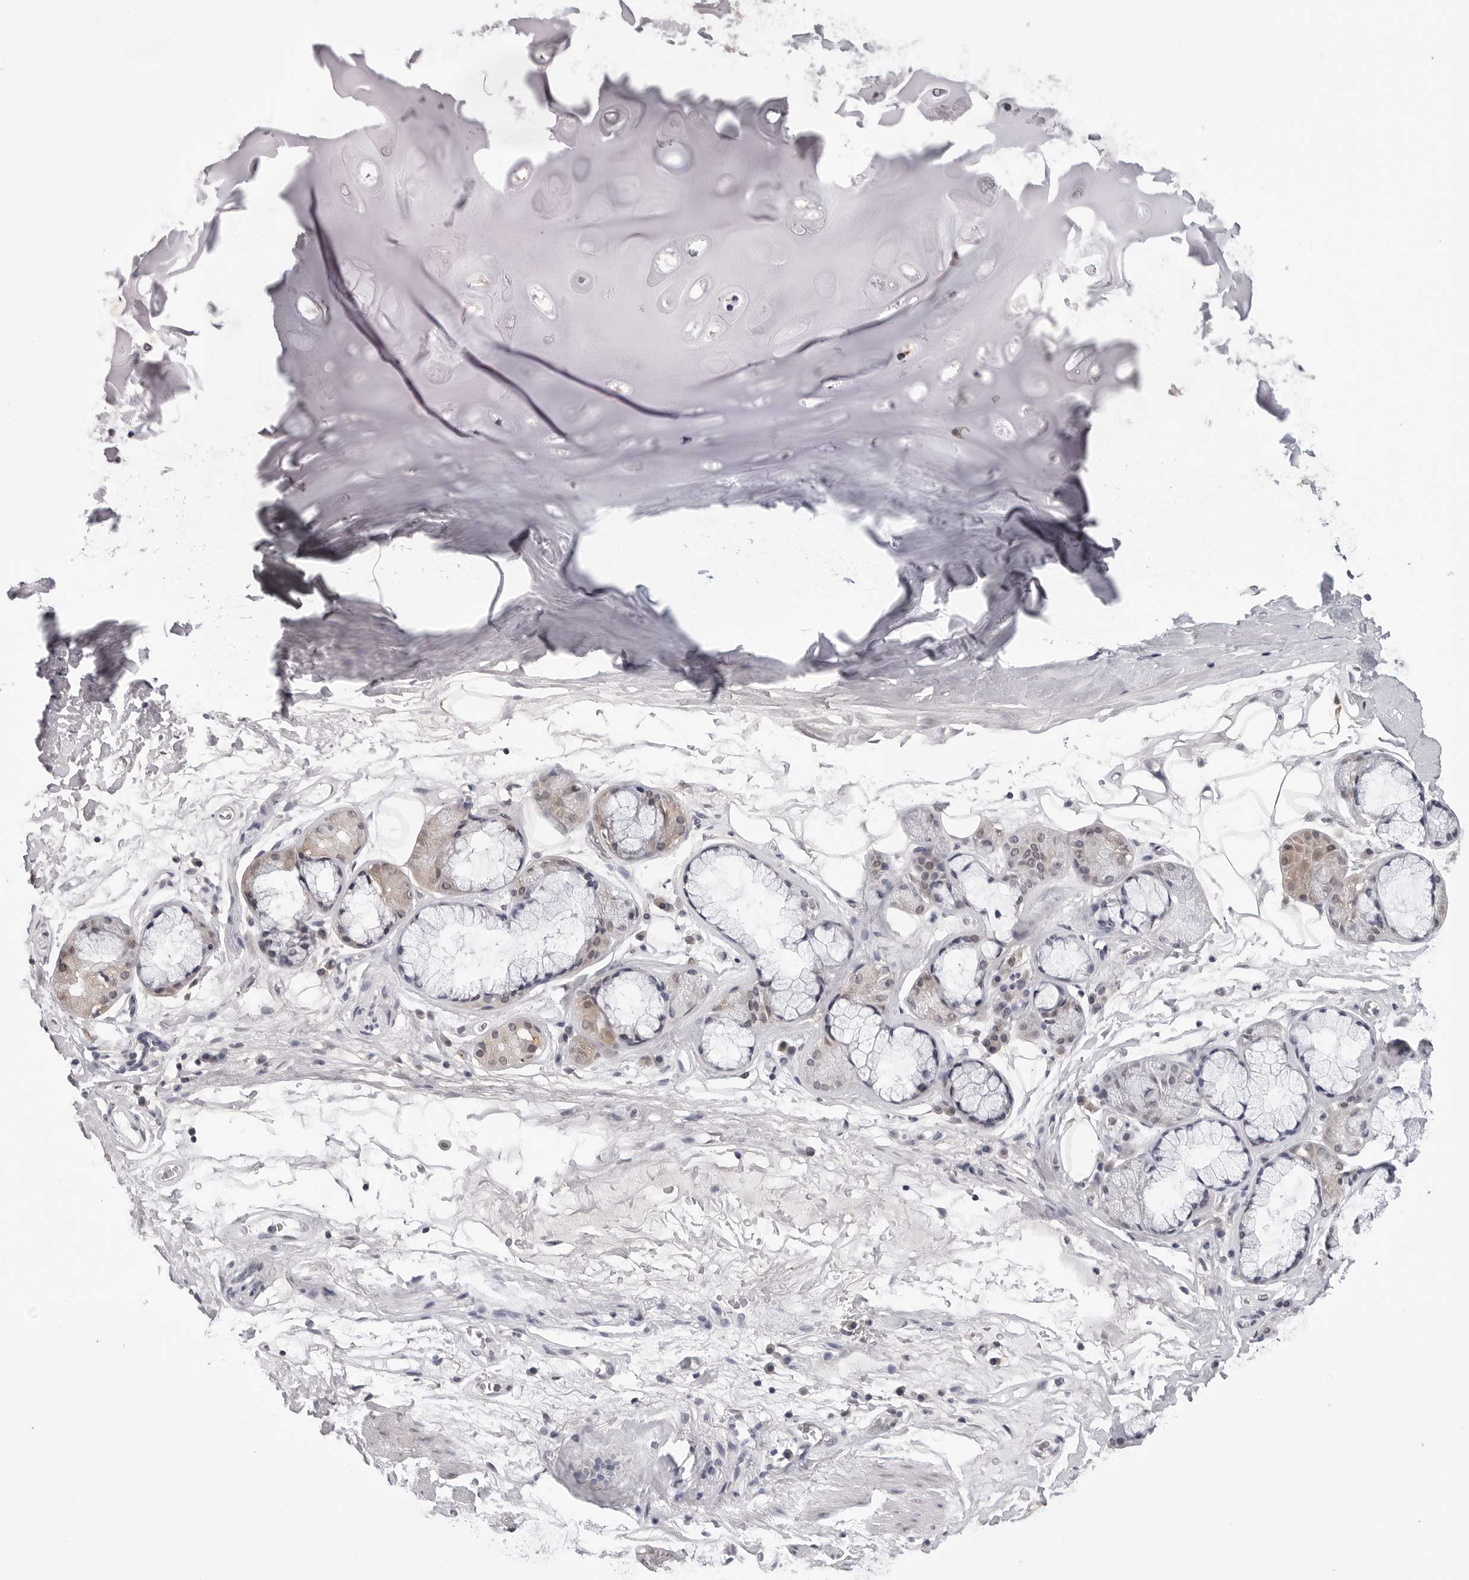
{"staining": {"intensity": "negative", "quantity": "none", "location": "none"}, "tissue": "adipose tissue", "cell_type": "Adipocytes", "image_type": "normal", "snomed": [{"axis": "morphology", "description": "Normal tissue, NOS"}, {"axis": "topography", "description": "Cartilage tissue"}], "caption": "High magnification brightfield microscopy of benign adipose tissue stained with DAB (3,3'-diaminobenzidine) (brown) and counterstained with hematoxylin (blue): adipocytes show no significant positivity.", "gene": "CDK20", "patient": {"sex": "female", "age": 63}}